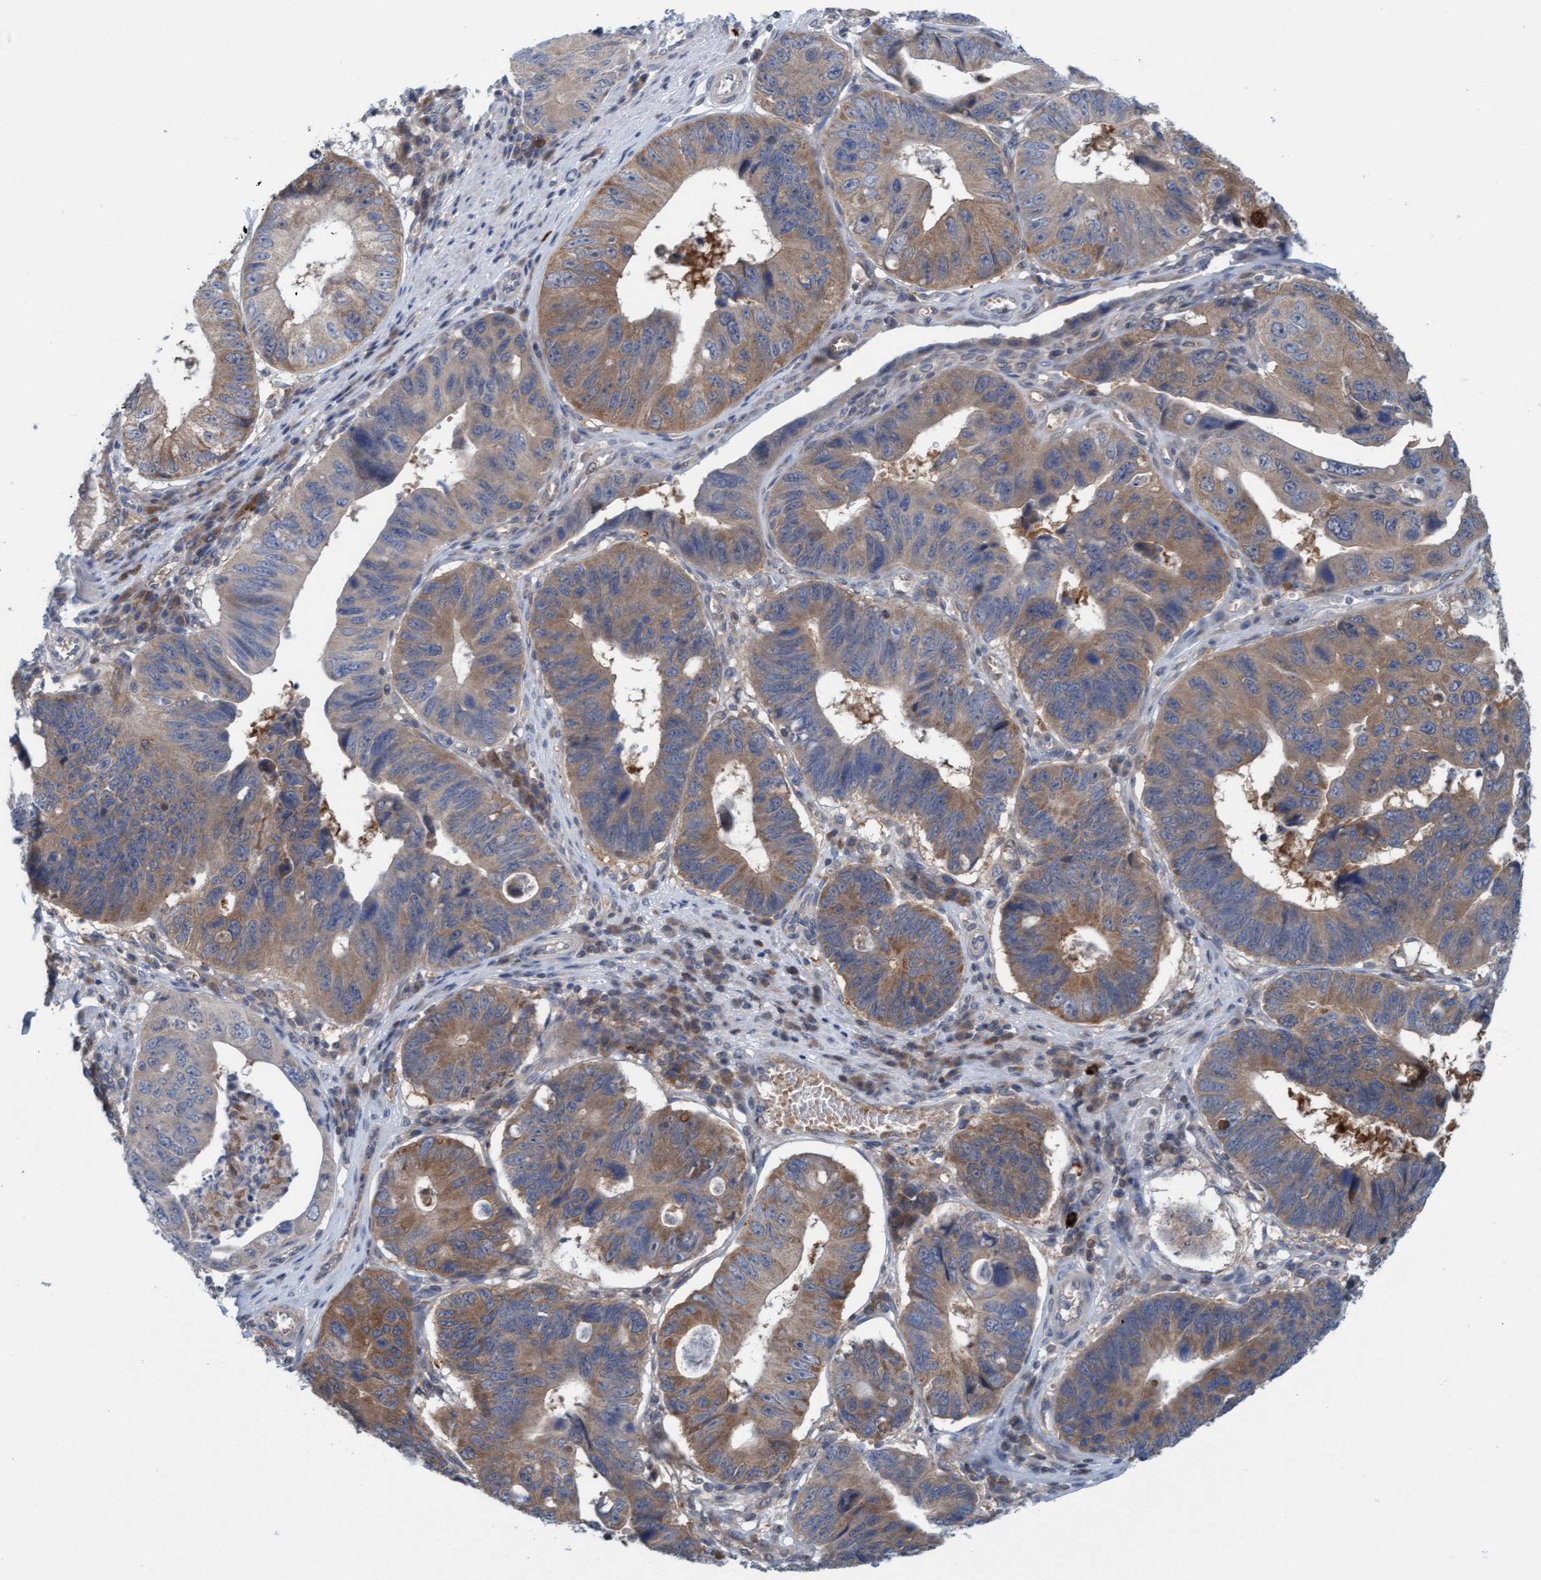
{"staining": {"intensity": "moderate", "quantity": "25%-75%", "location": "cytoplasmic/membranous"}, "tissue": "stomach cancer", "cell_type": "Tumor cells", "image_type": "cancer", "snomed": [{"axis": "morphology", "description": "Adenocarcinoma, NOS"}, {"axis": "topography", "description": "Stomach"}], "caption": "This photomicrograph exhibits immunohistochemistry staining of adenocarcinoma (stomach), with medium moderate cytoplasmic/membranous staining in about 25%-75% of tumor cells.", "gene": "KLHL25", "patient": {"sex": "male", "age": 59}}